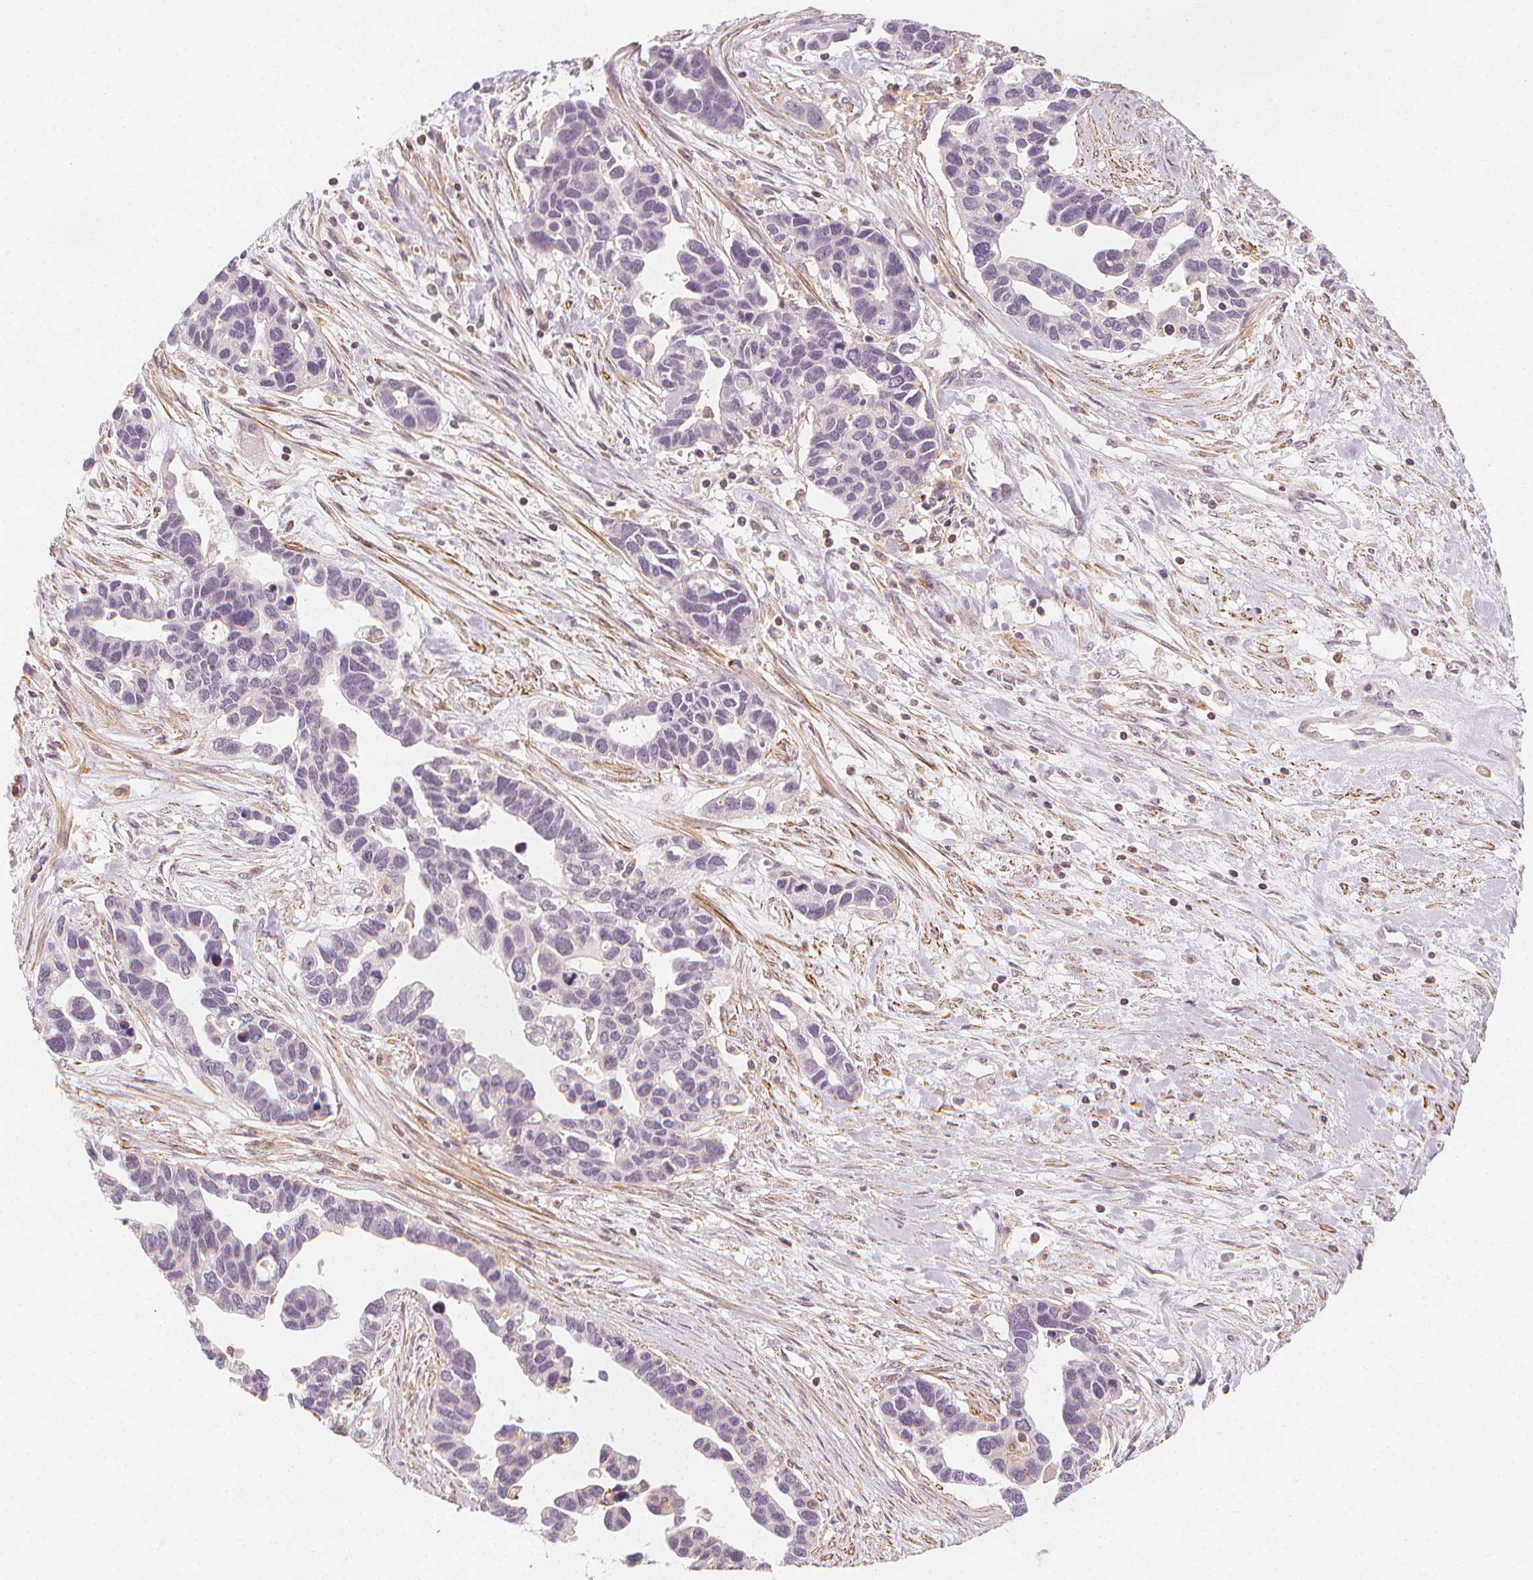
{"staining": {"intensity": "negative", "quantity": "none", "location": "none"}, "tissue": "ovarian cancer", "cell_type": "Tumor cells", "image_type": "cancer", "snomed": [{"axis": "morphology", "description": "Cystadenocarcinoma, serous, NOS"}, {"axis": "topography", "description": "Ovary"}], "caption": "This is an IHC histopathology image of ovarian cancer. There is no staining in tumor cells.", "gene": "ARHGAP26", "patient": {"sex": "female", "age": 54}}